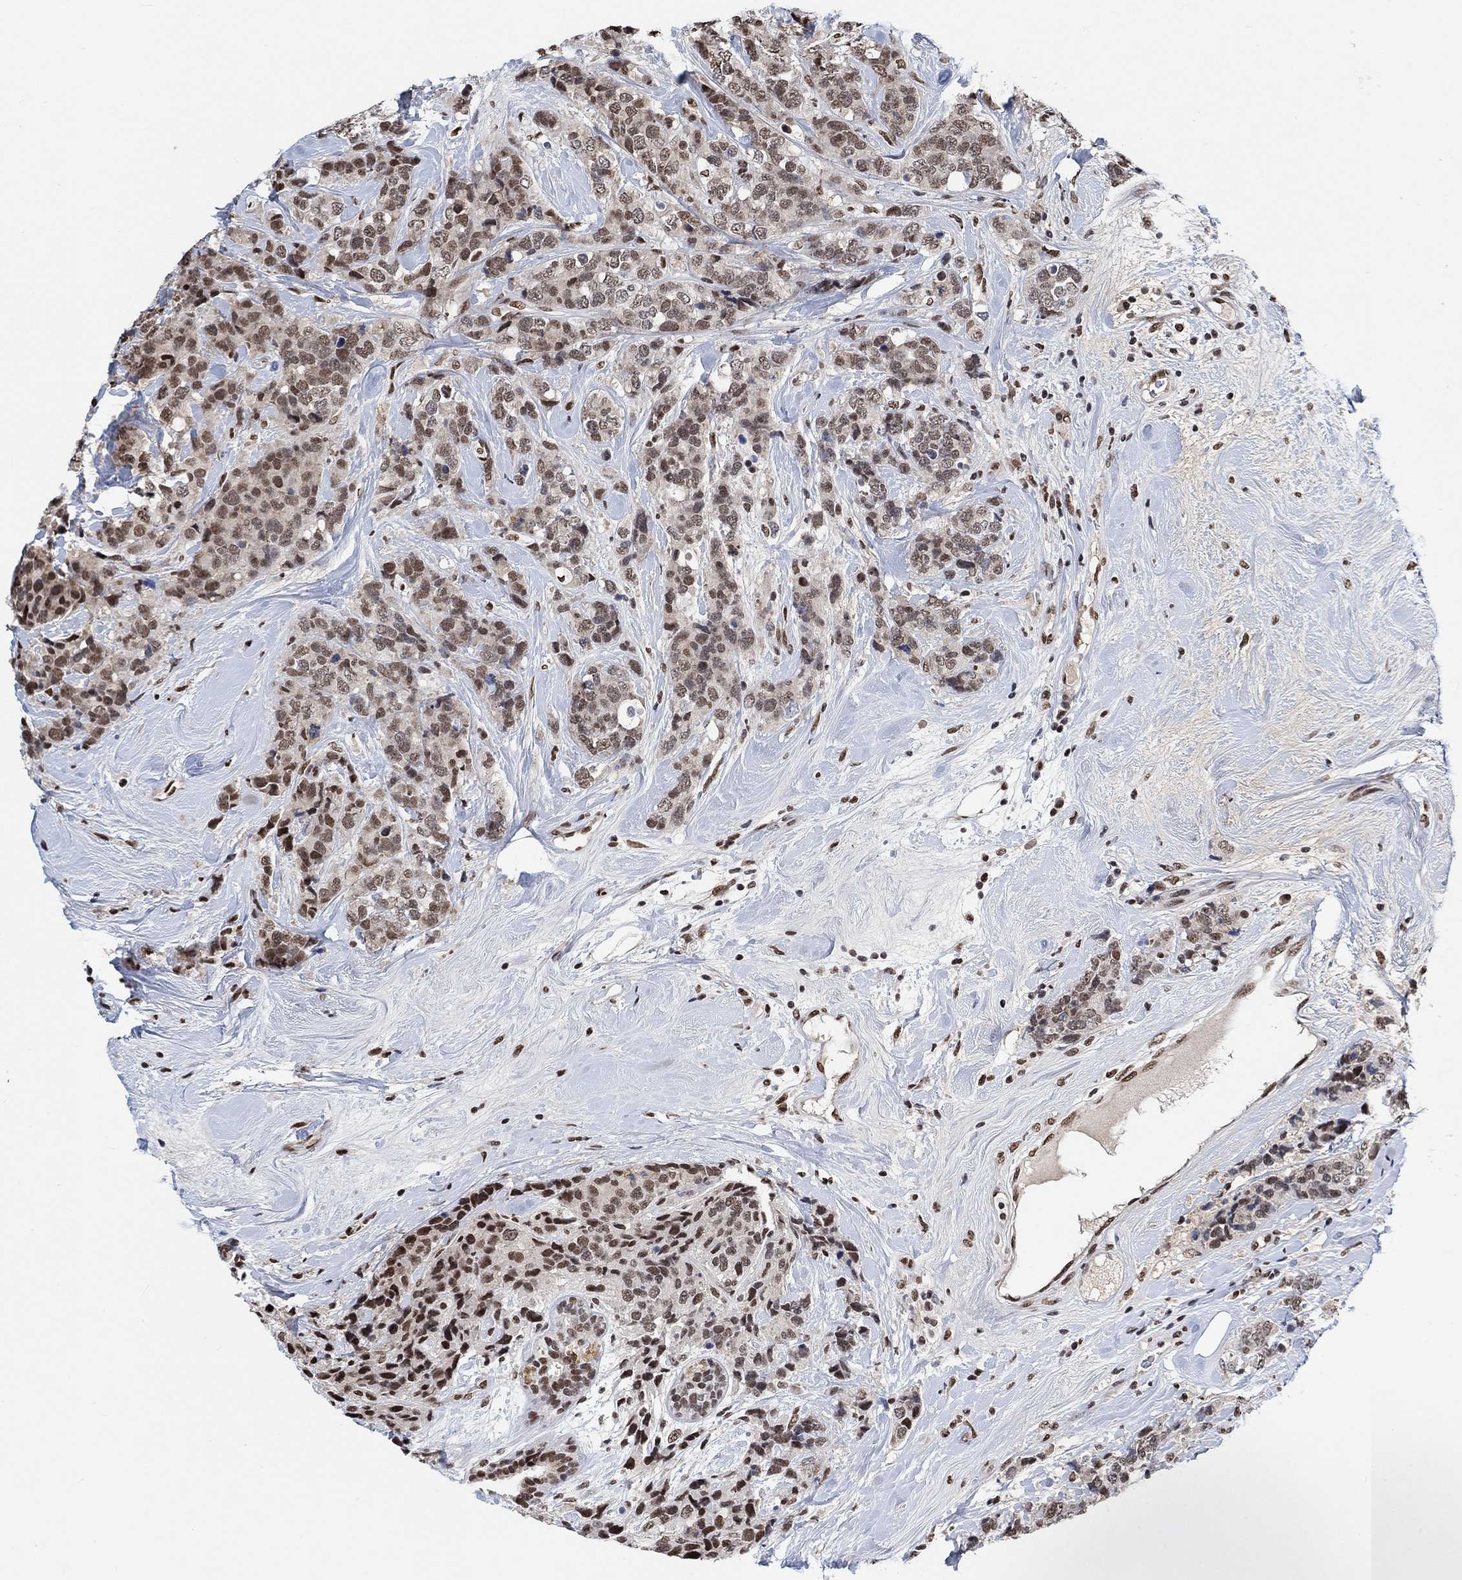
{"staining": {"intensity": "moderate", "quantity": "25%-75%", "location": "nuclear"}, "tissue": "breast cancer", "cell_type": "Tumor cells", "image_type": "cancer", "snomed": [{"axis": "morphology", "description": "Lobular carcinoma"}, {"axis": "topography", "description": "Breast"}], "caption": "Lobular carcinoma (breast) tissue shows moderate nuclear staining in approximately 25%-75% of tumor cells The staining was performed using DAB (3,3'-diaminobenzidine), with brown indicating positive protein expression. Nuclei are stained blue with hematoxylin.", "gene": "USP39", "patient": {"sex": "female", "age": 59}}